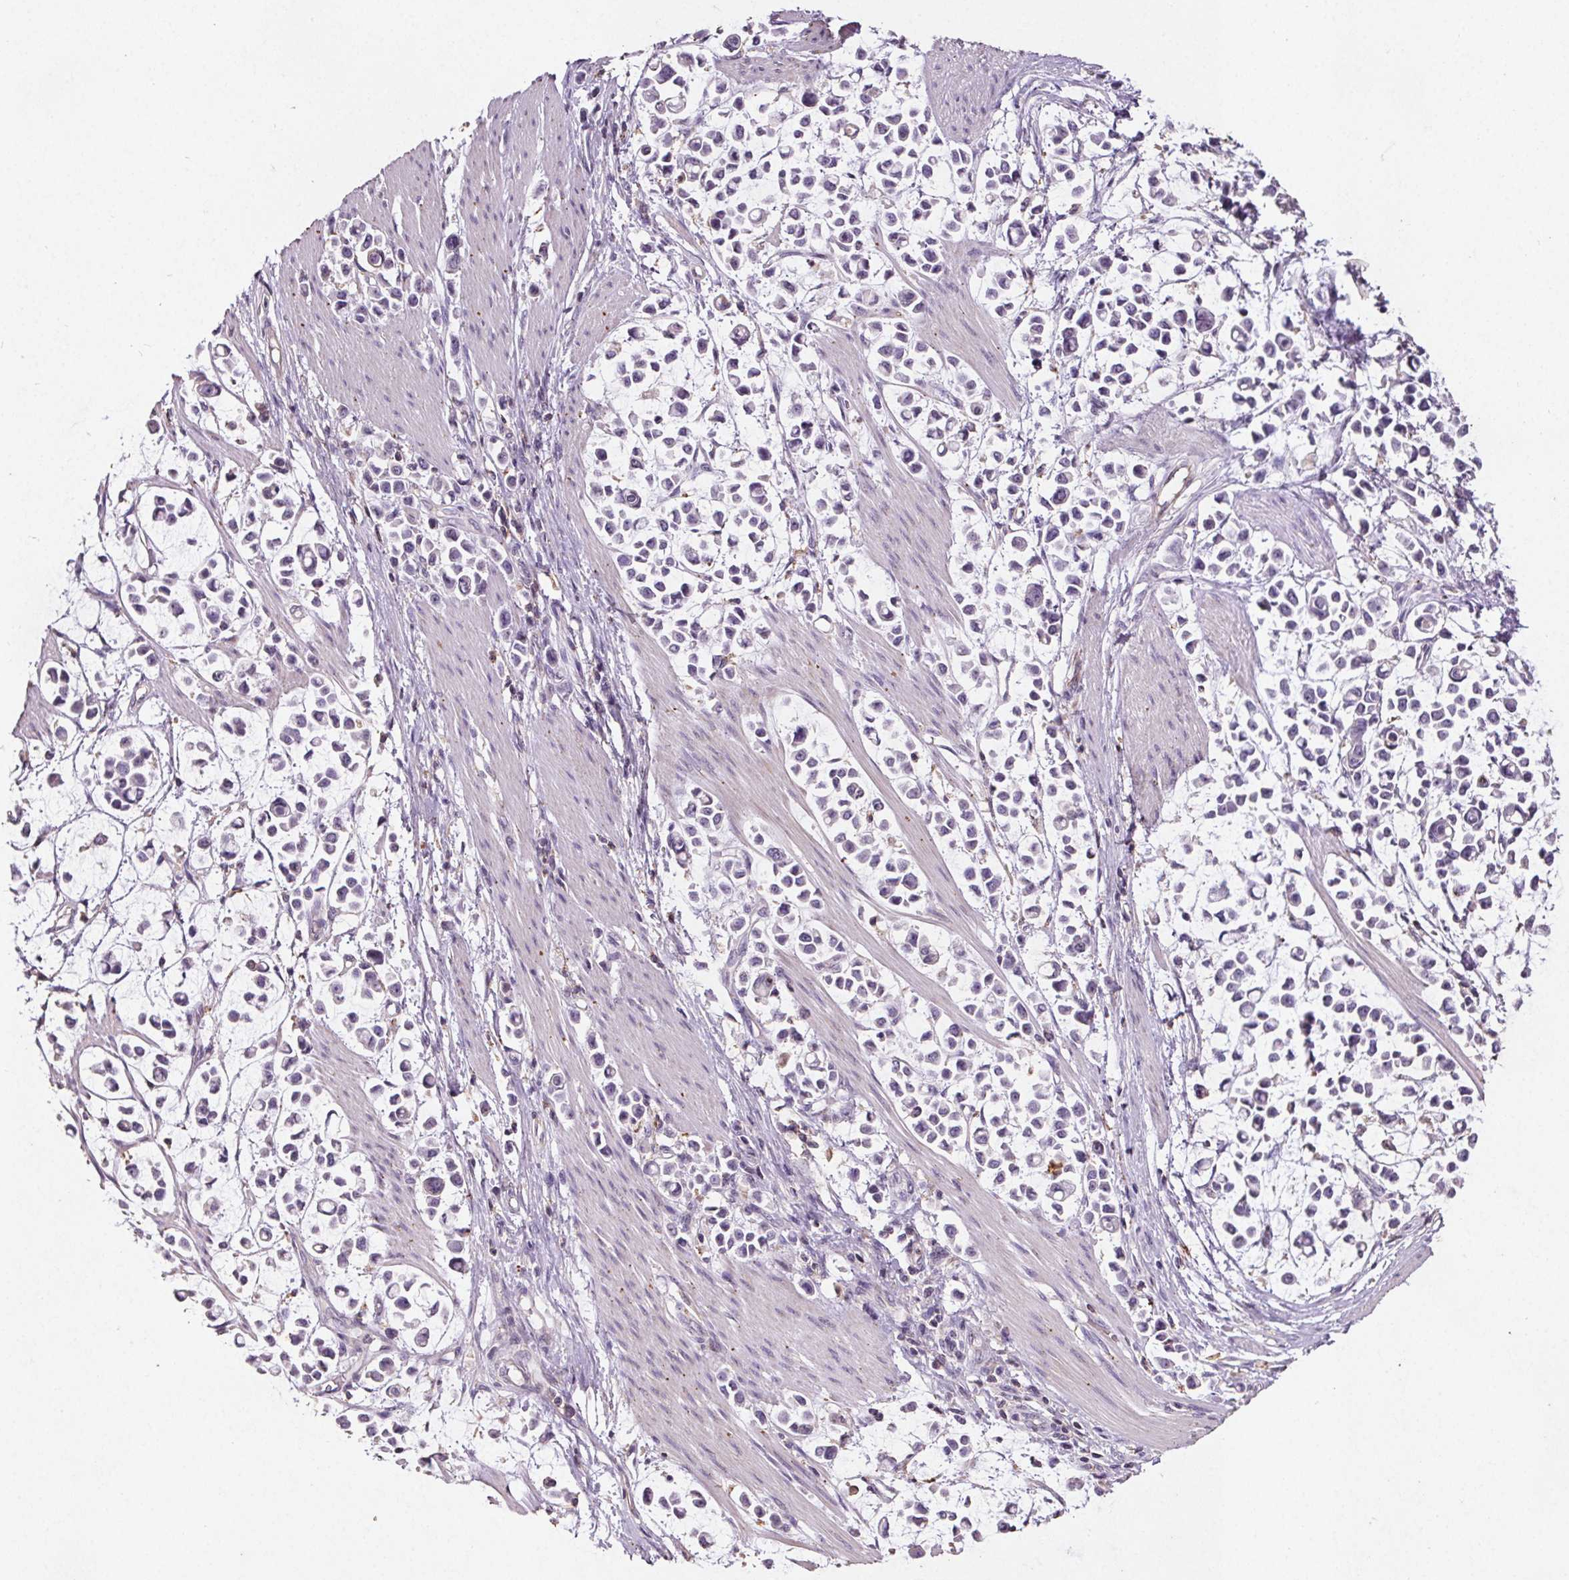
{"staining": {"intensity": "negative", "quantity": "none", "location": "none"}, "tissue": "stomach cancer", "cell_type": "Tumor cells", "image_type": "cancer", "snomed": [{"axis": "morphology", "description": "Adenocarcinoma, NOS"}, {"axis": "topography", "description": "Stomach"}], "caption": "There is no significant positivity in tumor cells of adenocarcinoma (stomach).", "gene": "C19orf84", "patient": {"sex": "male", "age": 82}}